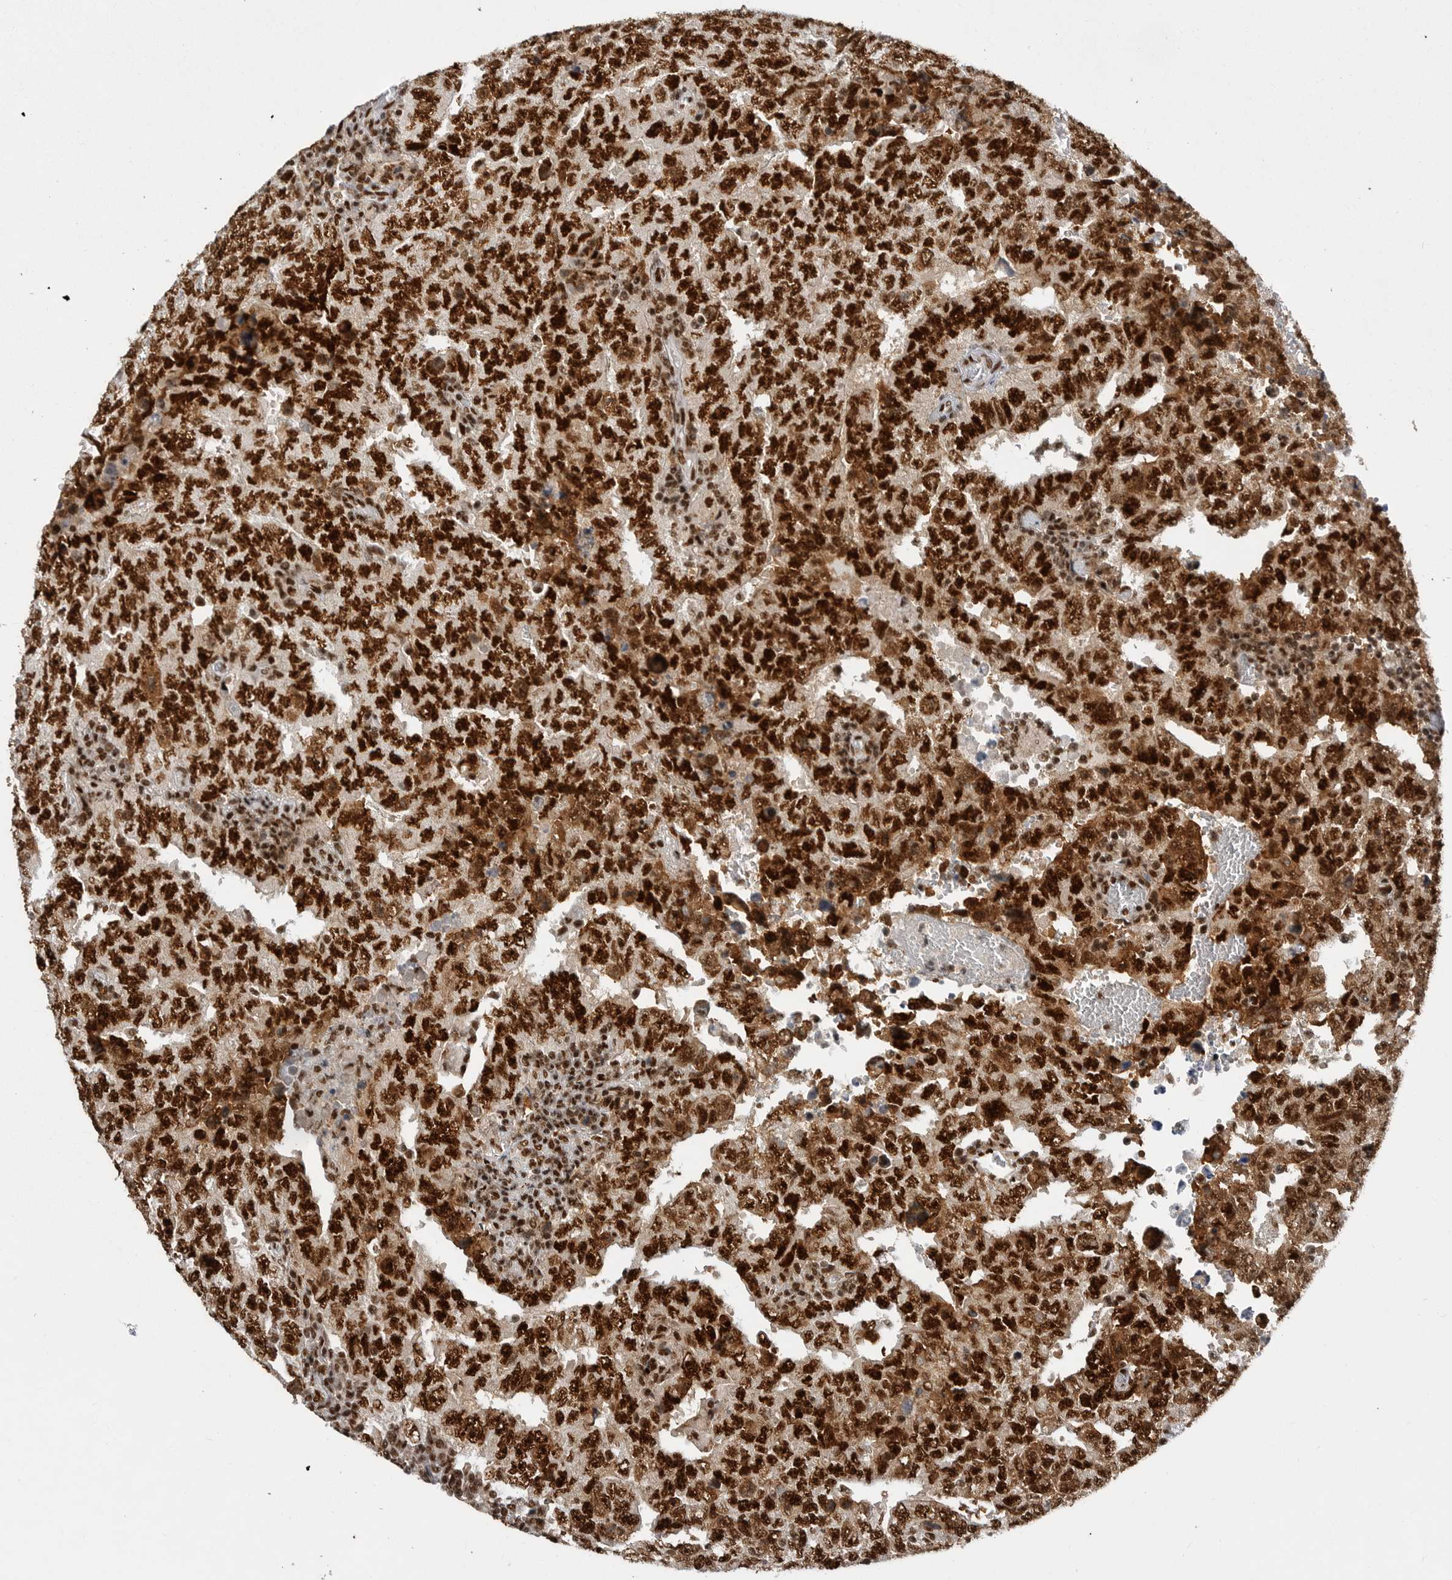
{"staining": {"intensity": "strong", "quantity": ">75%", "location": "cytoplasmic/membranous,nuclear"}, "tissue": "testis cancer", "cell_type": "Tumor cells", "image_type": "cancer", "snomed": [{"axis": "morphology", "description": "Carcinoma, Embryonal, NOS"}, {"axis": "topography", "description": "Testis"}], "caption": "This is an image of immunohistochemistry staining of embryonal carcinoma (testis), which shows strong expression in the cytoplasmic/membranous and nuclear of tumor cells.", "gene": "PPP1R8", "patient": {"sex": "male", "age": 26}}